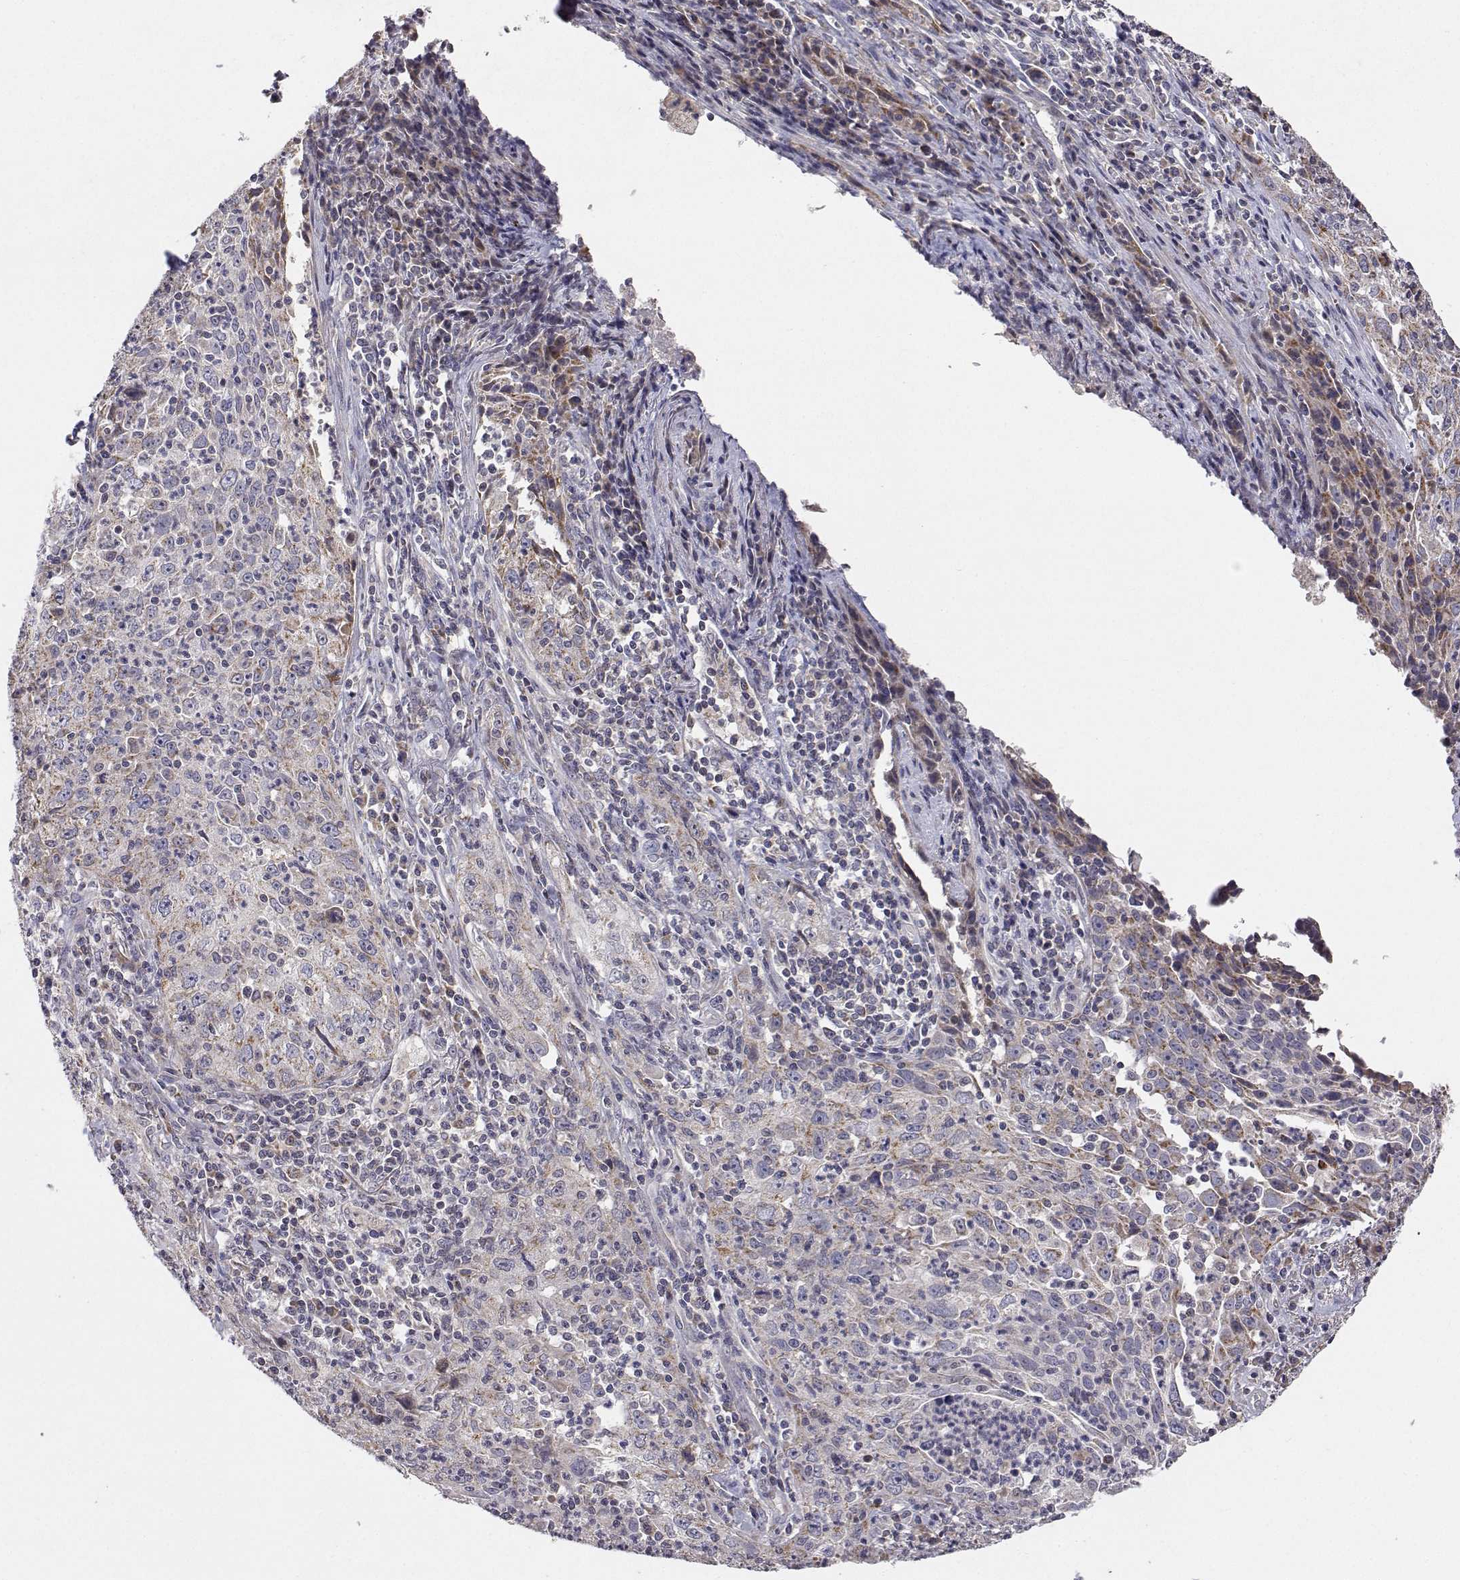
{"staining": {"intensity": "weak", "quantity": "<25%", "location": "cytoplasmic/membranous"}, "tissue": "lung cancer", "cell_type": "Tumor cells", "image_type": "cancer", "snomed": [{"axis": "morphology", "description": "Squamous cell carcinoma, NOS"}, {"axis": "topography", "description": "Lung"}], "caption": "An IHC micrograph of lung cancer is shown. There is no staining in tumor cells of lung cancer.", "gene": "MRPL3", "patient": {"sex": "male", "age": 71}}